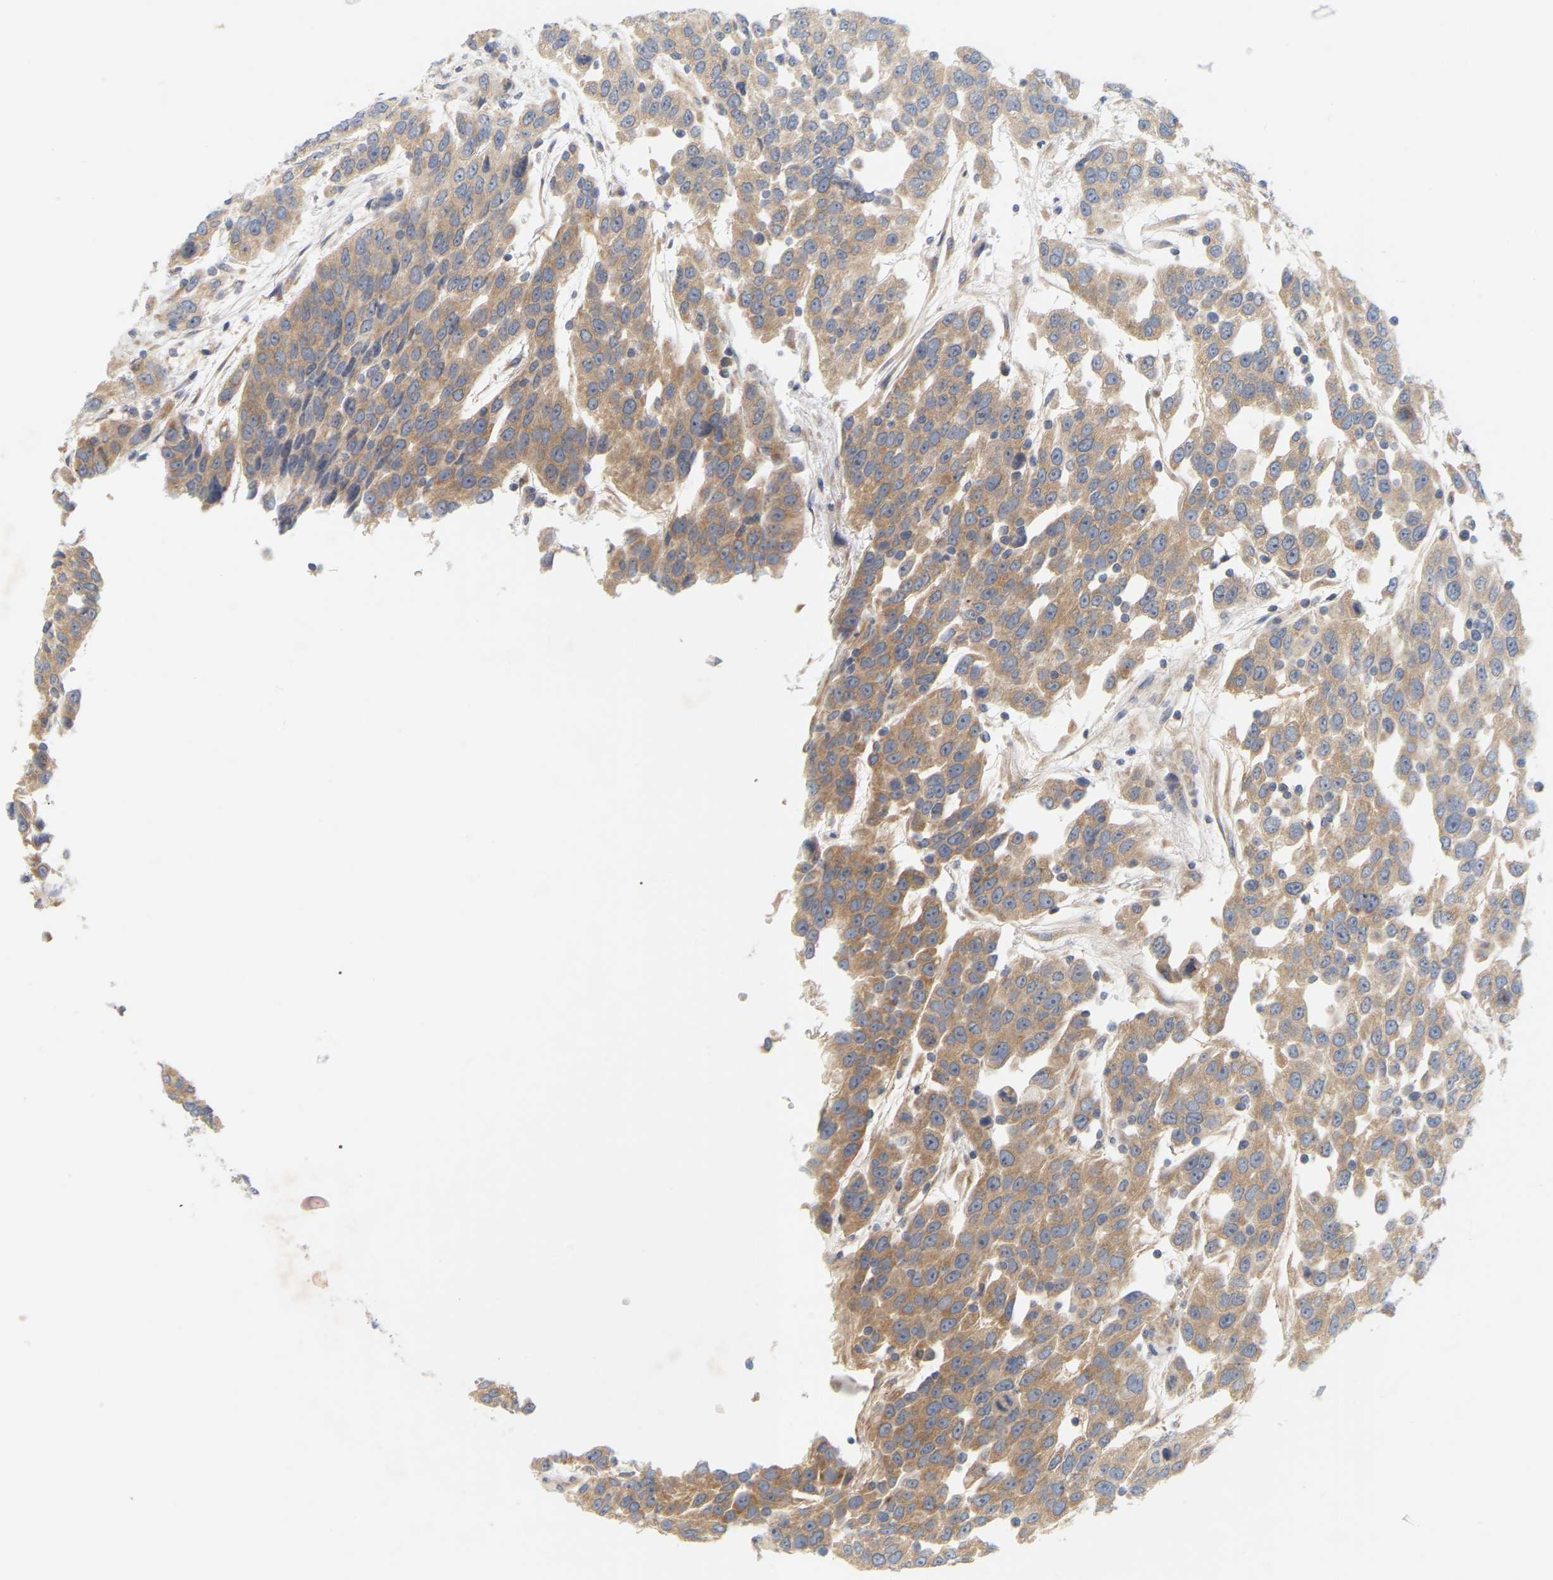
{"staining": {"intensity": "moderate", "quantity": ">75%", "location": "cytoplasmic/membranous"}, "tissue": "urothelial cancer", "cell_type": "Tumor cells", "image_type": "cancer", "snomed": [{"axis": "morphology", "description": "Urothelial carcinoma, High grade"}, {"axis": "topography", "description": "Urinary bladder"}], "caption": "The photomicrograph exhibits staining of high-grade urothelial carcinoma, revealing moderate cytoplasmic/membranous protein expression (brown color) within tumor cells.", "gene": "MINDY4", "patient": {"sex": "female", "age": 80}}